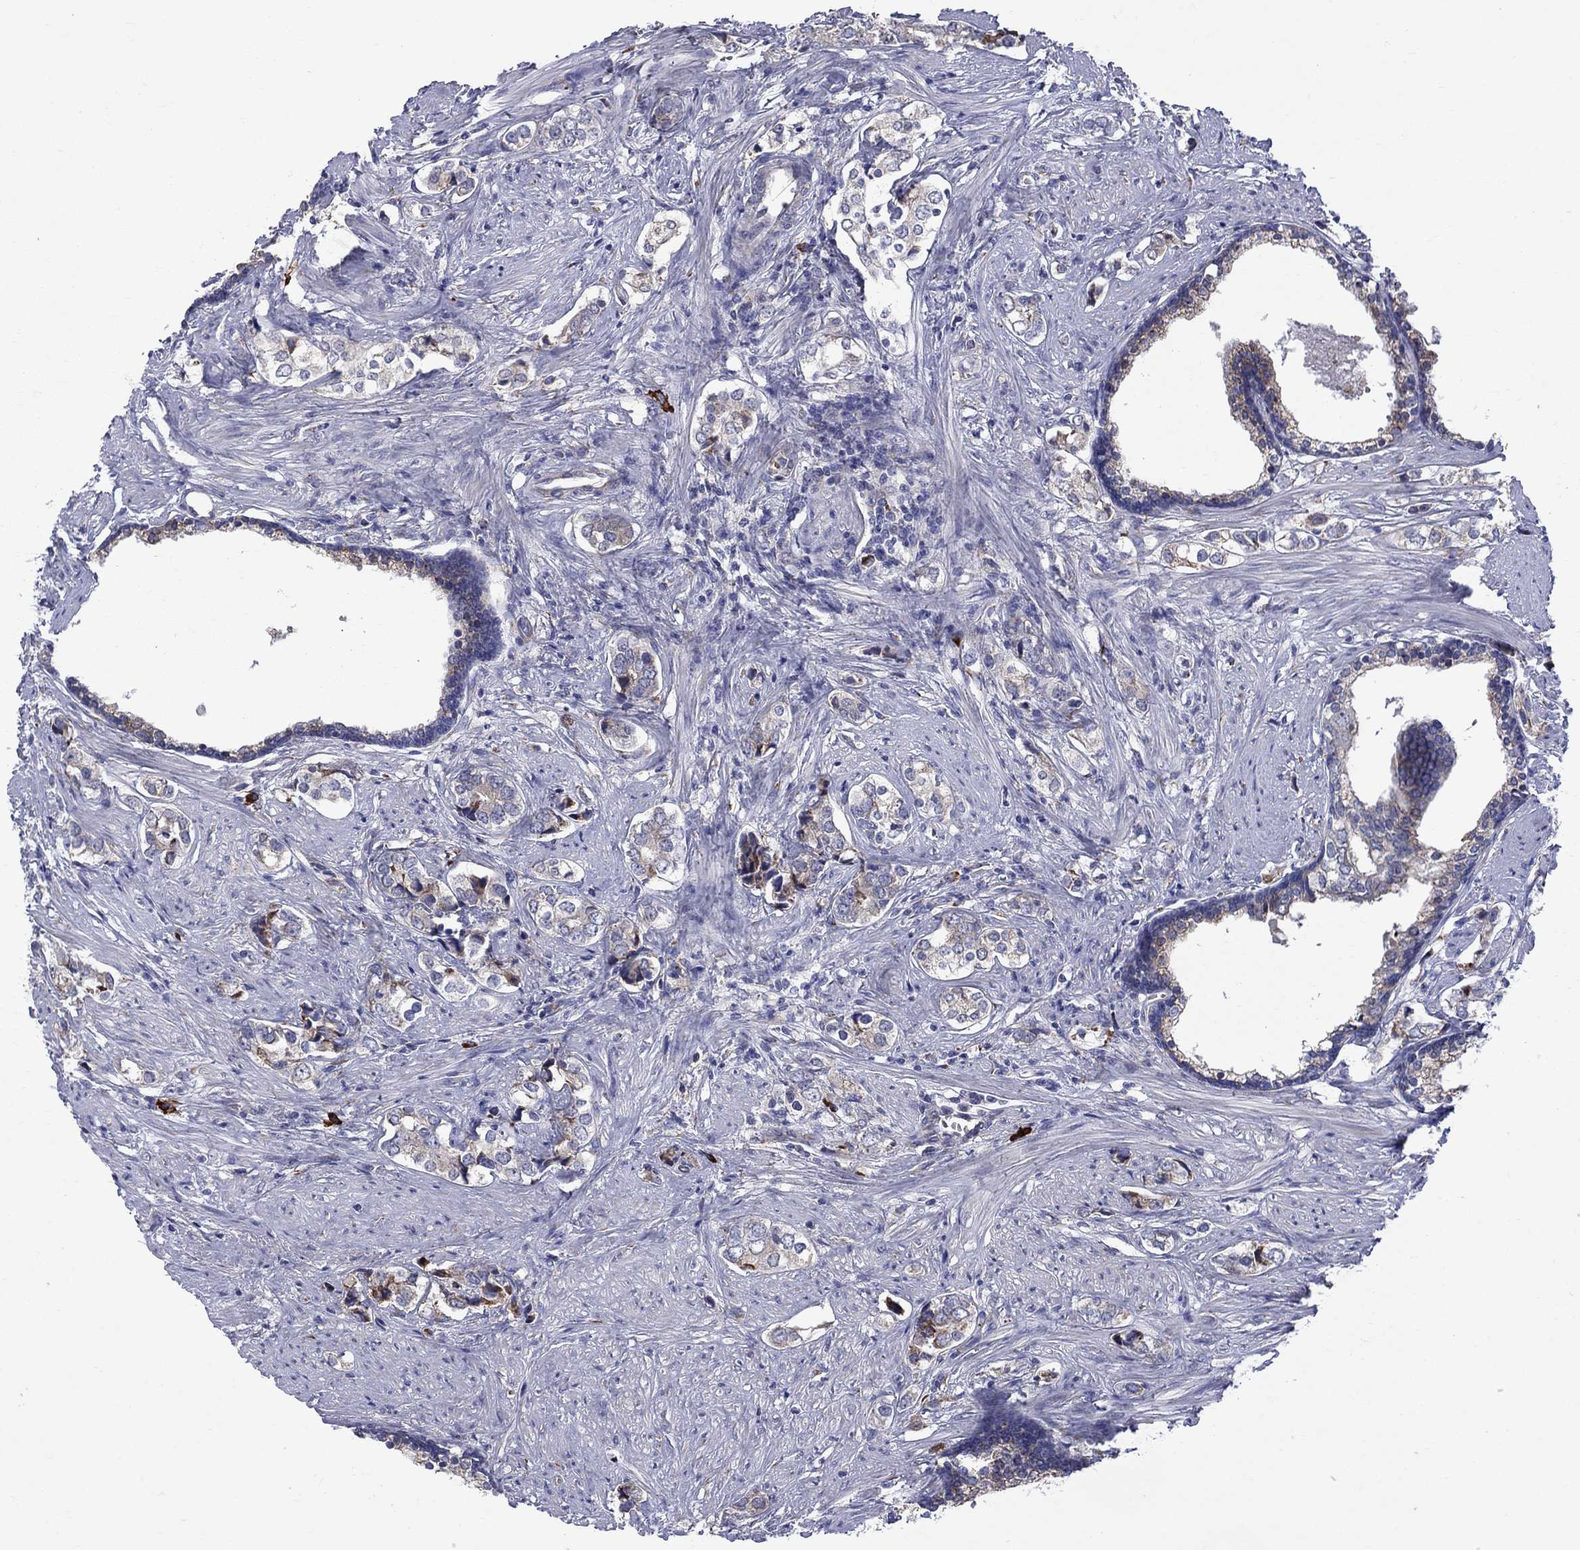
{"staining": {"intensity": "moderate", "quantity": "<25%", "location": "cytoplasmic/membranous"}, "tissue": "prostate cancer", "cell_type": "Tumor cells", "image_type": "cancer", "snomed": [{"axis": "morphology", "description": "Adenocarcinoma, NOS"}, {"axis": "topography", "description": "Prostate and seminal vesicle, NOS"}], "caption": "DAB (3,3'-diaminobenzidine) immunohistochemical staining of adenocarcinoma (prostate) displays moderate cytoplasmic/membranous protein expression in approximately <25% of tumor cells.", "gene": "ASNS", "patient": {"sex": "male", "age": 63}}